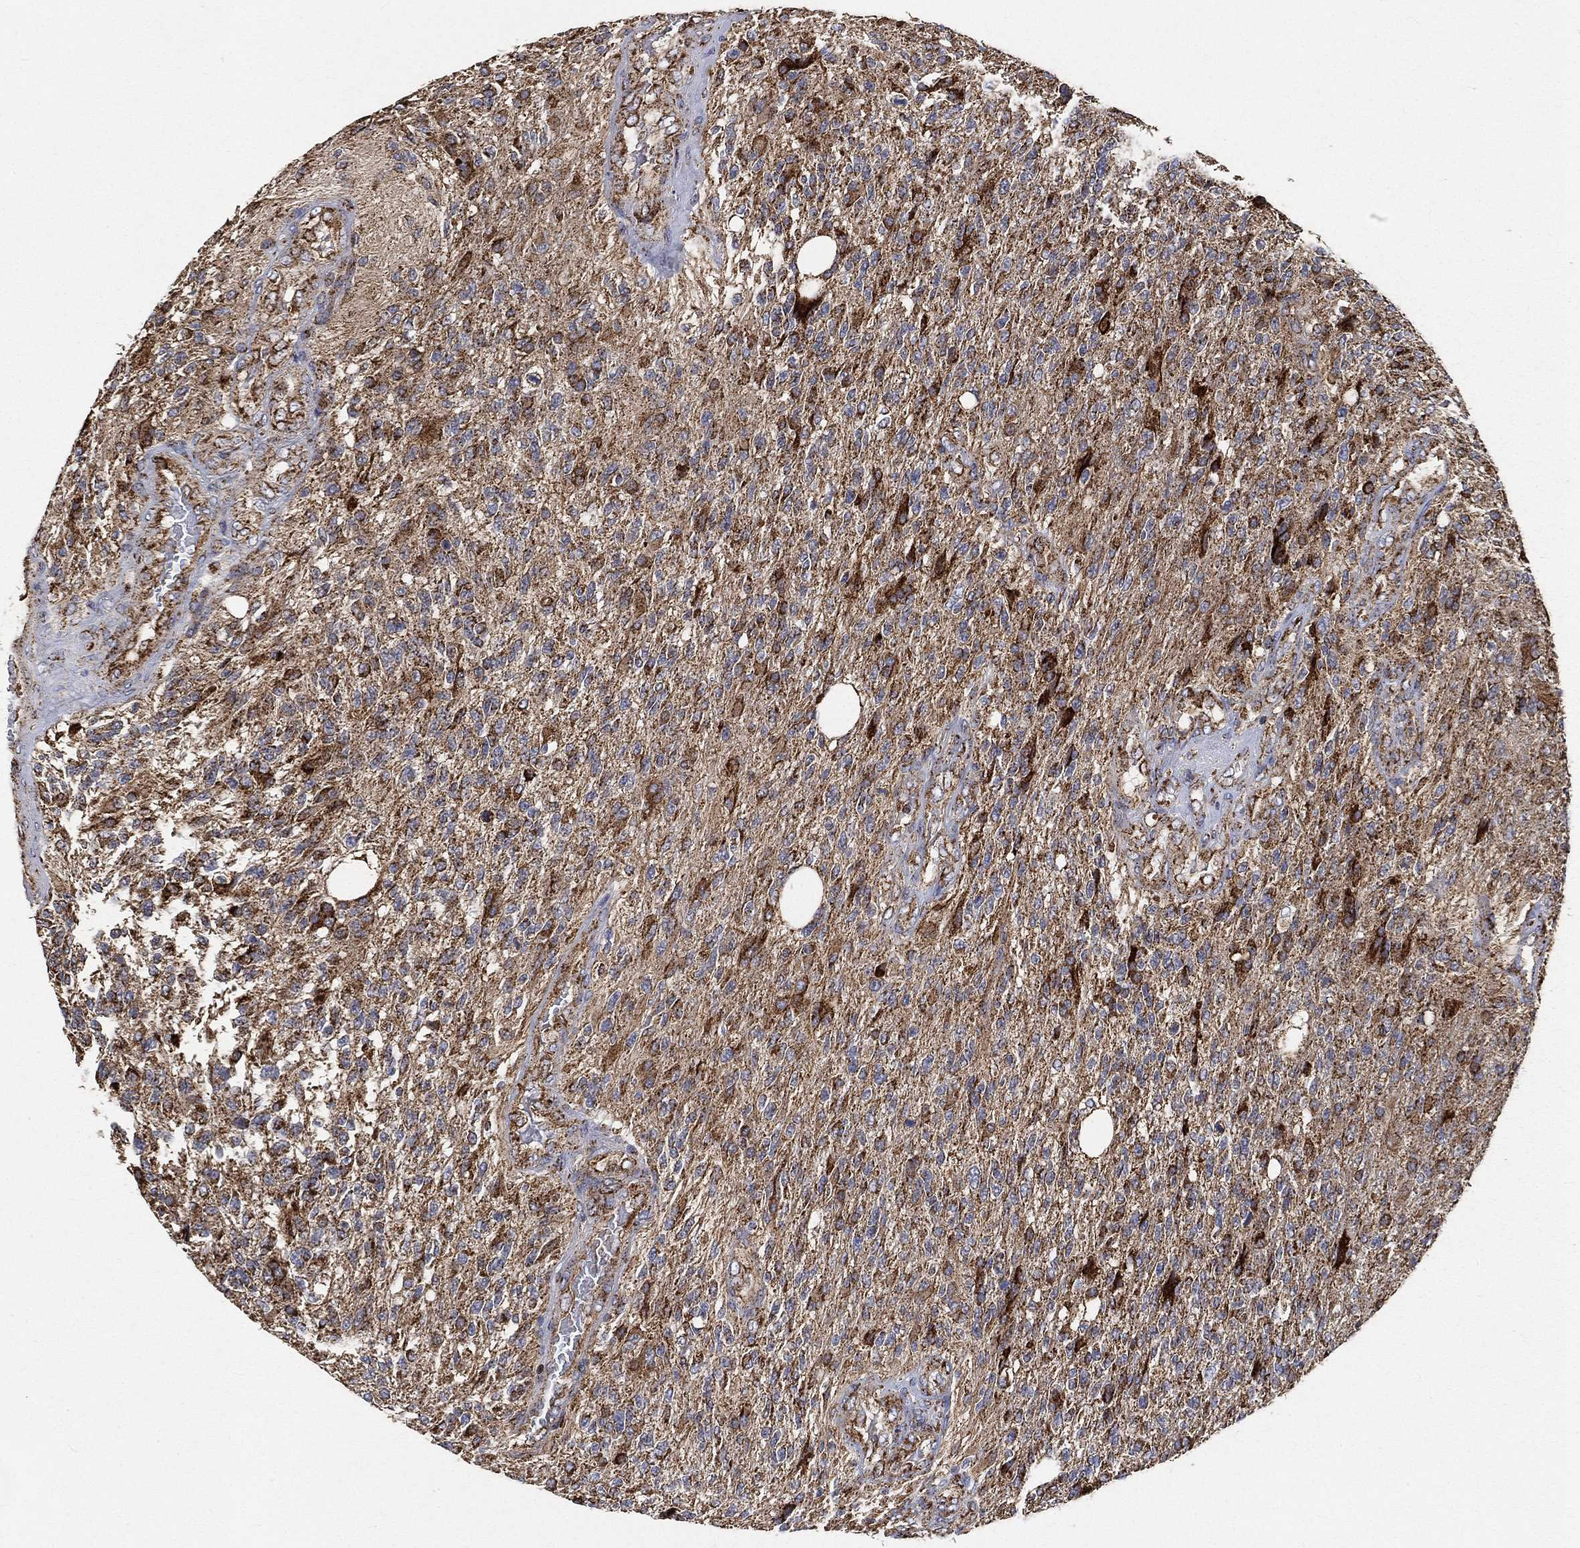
{"staining": {"intensity": "strong", "quantity": ">75%", "location": "cytoplasmic/membranous"}, "tissue": "glioma", "cell_type": "Tumor cells", "image_type": "cancer", "snomed": [{"axis": "morphology", "description": "Glioma, malignant, High grade"}, {"axis": "topography", "description": "Brain"}], "caption": "Immunohistochemical staining of high-grade glioma (malignant) demonstrates strong cytoplasmic/membranous protein expression in approximately >75% of tumor cells.", "gene": "SLC38A7", "patient": {"sex": "male", "age": 56}}